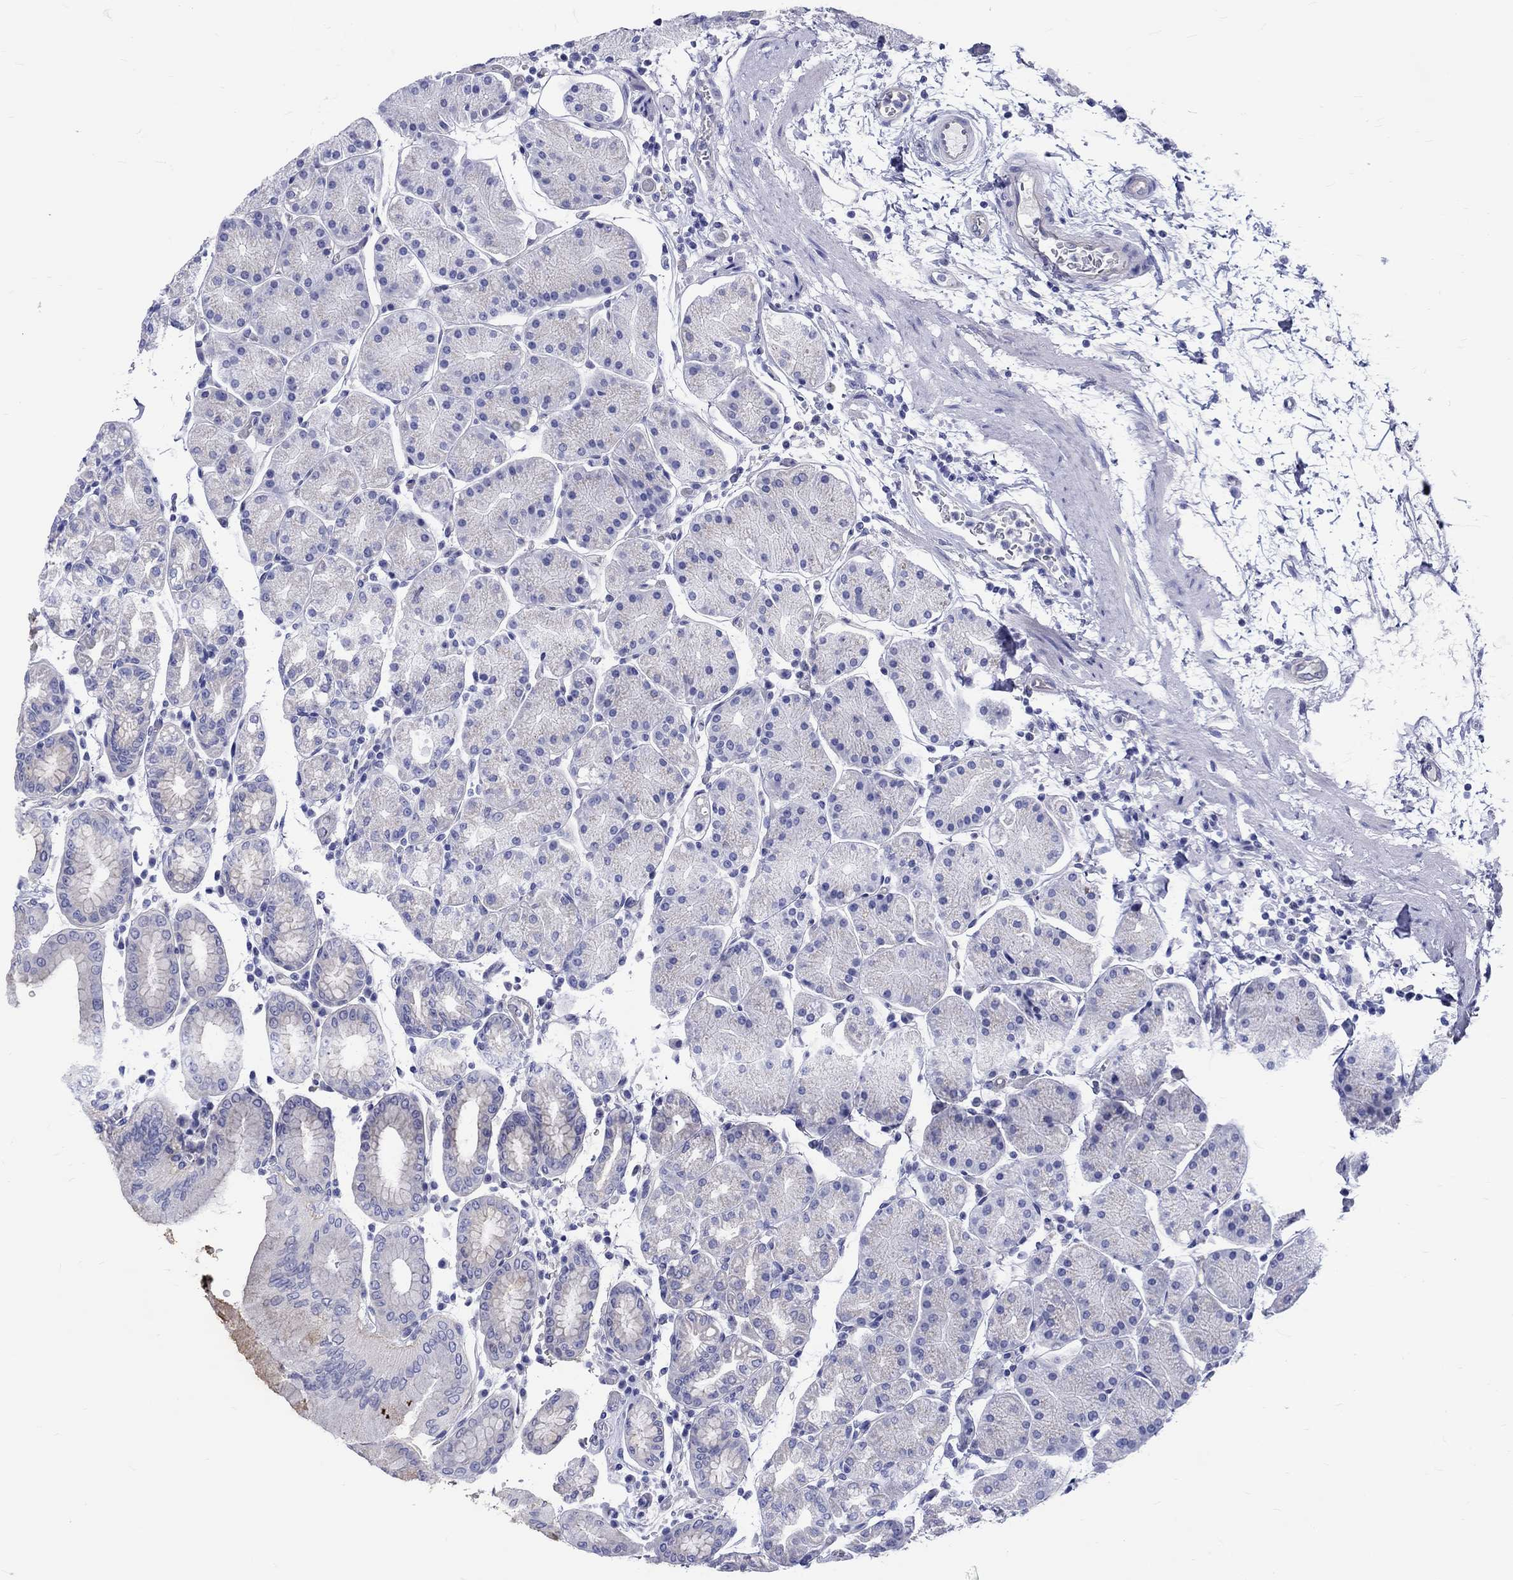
{"staining": {"intensity": "moderate", "quantity": "<25%", "location": "cytoplasmic/membranous"}, "tissue": "stomach", "cell_type": "Glandular cells", "image_type": "normal", "snomed": [{"axis": "morphology", "description": "Normal tissue, NOS"}, {"axis": "topography", "description": "Stomach"}], "caption": "This micrograph displays immunohistochemistry staining of benign human stomach, with low moderate cytoplasmic/membranous positivity in about <25% of glandular cells.", "gene": "SH2D7", "patient": {"sex": "male", "age": 54}}